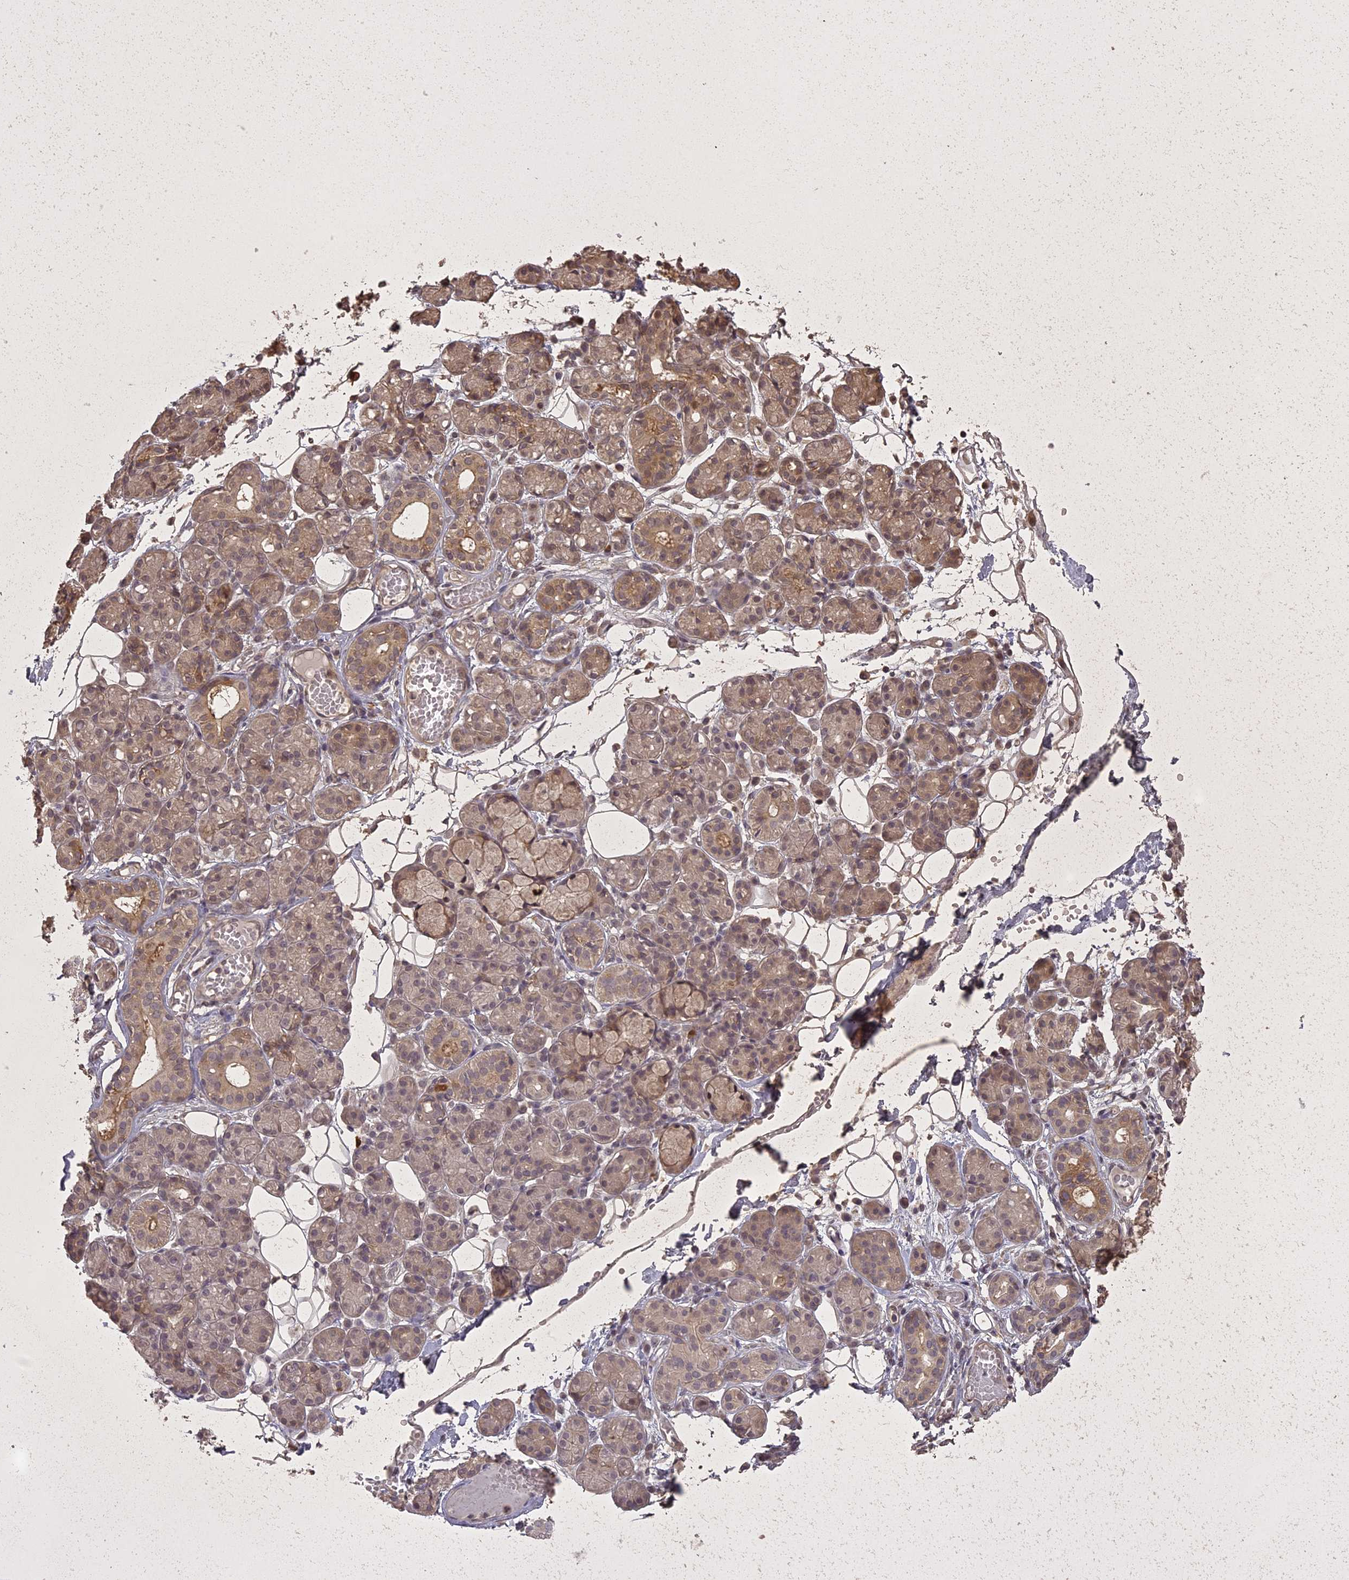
{"staining": {"intensity": "moderate", "quantity": "25%-75%", "location": "cytoplasmic/membranous,nuclear"}, "tissue": "salivary gland", "cell_type": "Glandular cells", "image_type": "normal", "snomed": [{"axis": "morphology", "description": "Normal tissue, NOS"}, {"axis": "topography", "description": "Salivary gland"}], "caption": "This micrograph reveals IHC staining of benign human salivary gland, with medium moderate cytoplasmic/membranous,nuclear positivity in about 25%-75% of glandular cells.", "gene": "LIN37", "patient": {"sex": "male", "age": 63}}